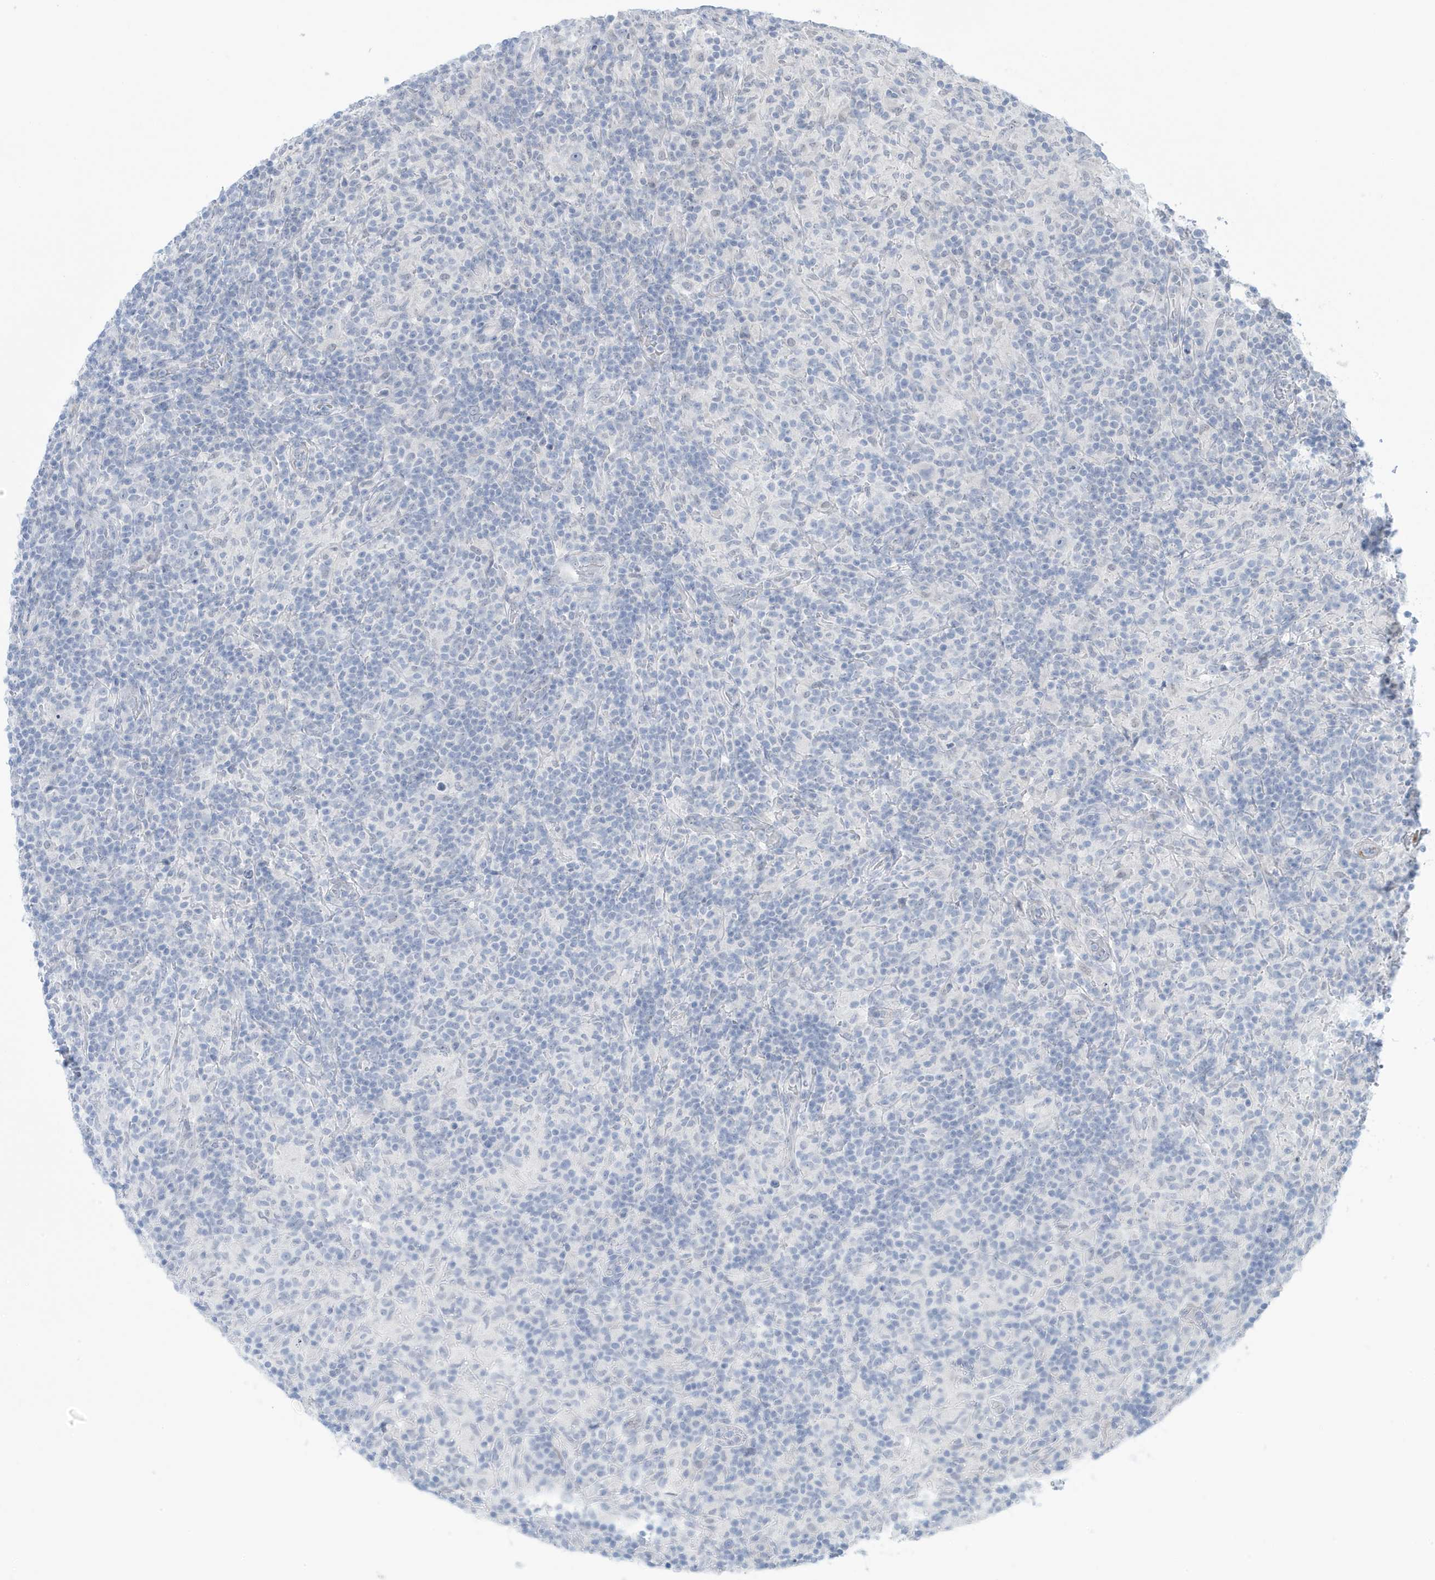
{"staining": {"intensity": "negative", "quantity": "none", "location": "none"}, "tissue": "lymphoma", "cell_type": "Tumor cells", "image_type": "cancer", "snomed": [{"axis": "morphology", "description": "Hodgkin's disease, NOS"}, {"axis": "topography", "description": "Lymph node"}], "caption": "A micrograph of lymphoma stained for a protein demonstrates no brown staining in tumor cells.", "gene": "PERM1", "patient": {"sex": "male", "age": 70}}